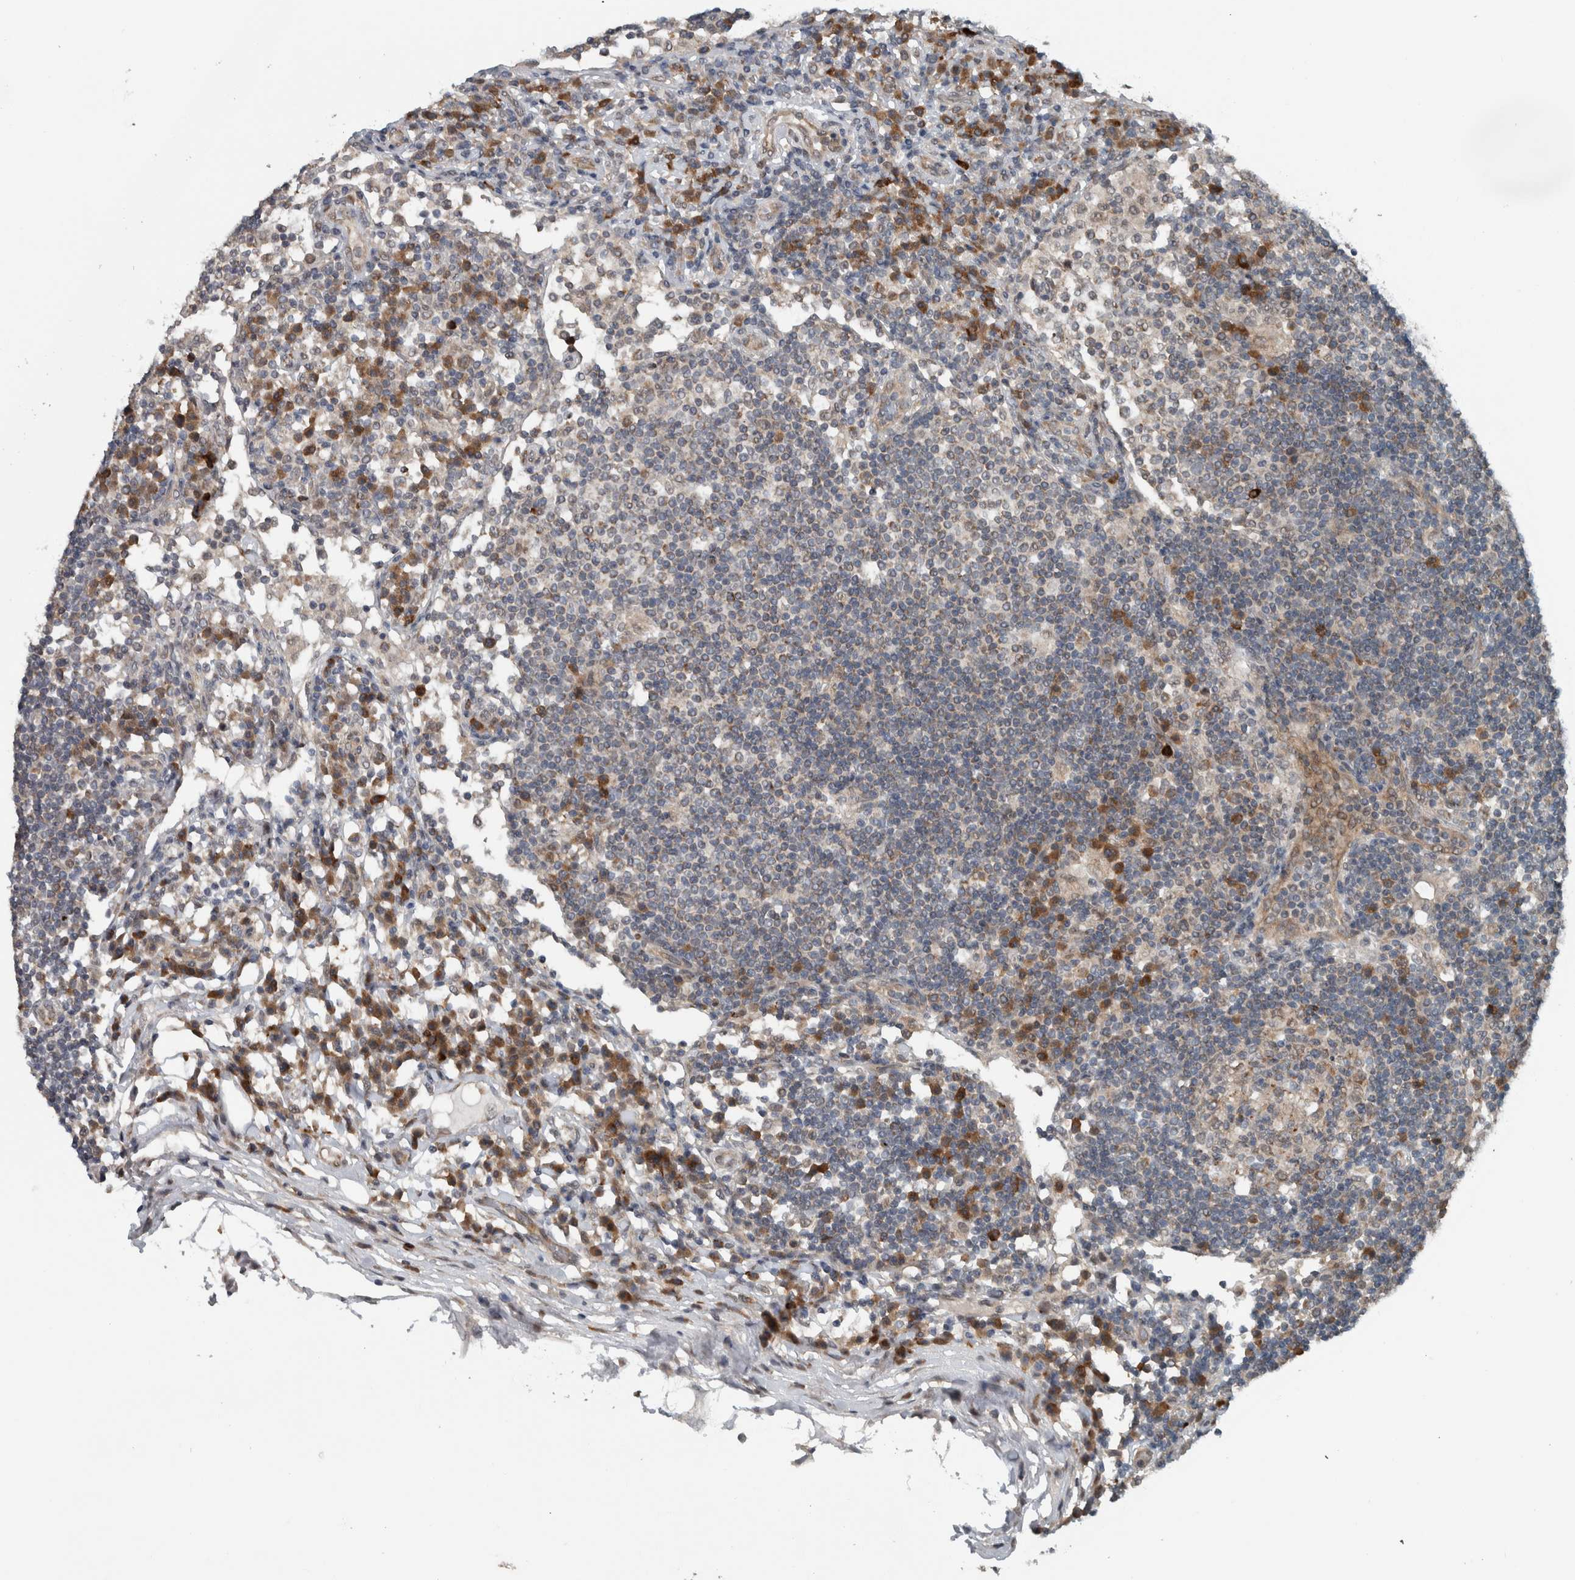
{"staining": {"intensity": "weak", "quantity": ">75%", "location": "cytoplasmic/membranous"}, "tissue": "lymph node", "cell_type": "Germinal center cells", "image_type": "normal", "snomed": [{"axis": "morphology", "description": "Normal tissue, NOS"}, {"axis": "topography", "description": "Lymph node"}], "caption": "Immunohistochemistry (IHC) micrograph of normal human lymph node stained for a protein (brown), which exhibits low levels of weak cytoplasmic/membranous expression in about >75% of germinal center cells.", "gene": "GBA2", "patient": {"sex": "female", "age": 53}}